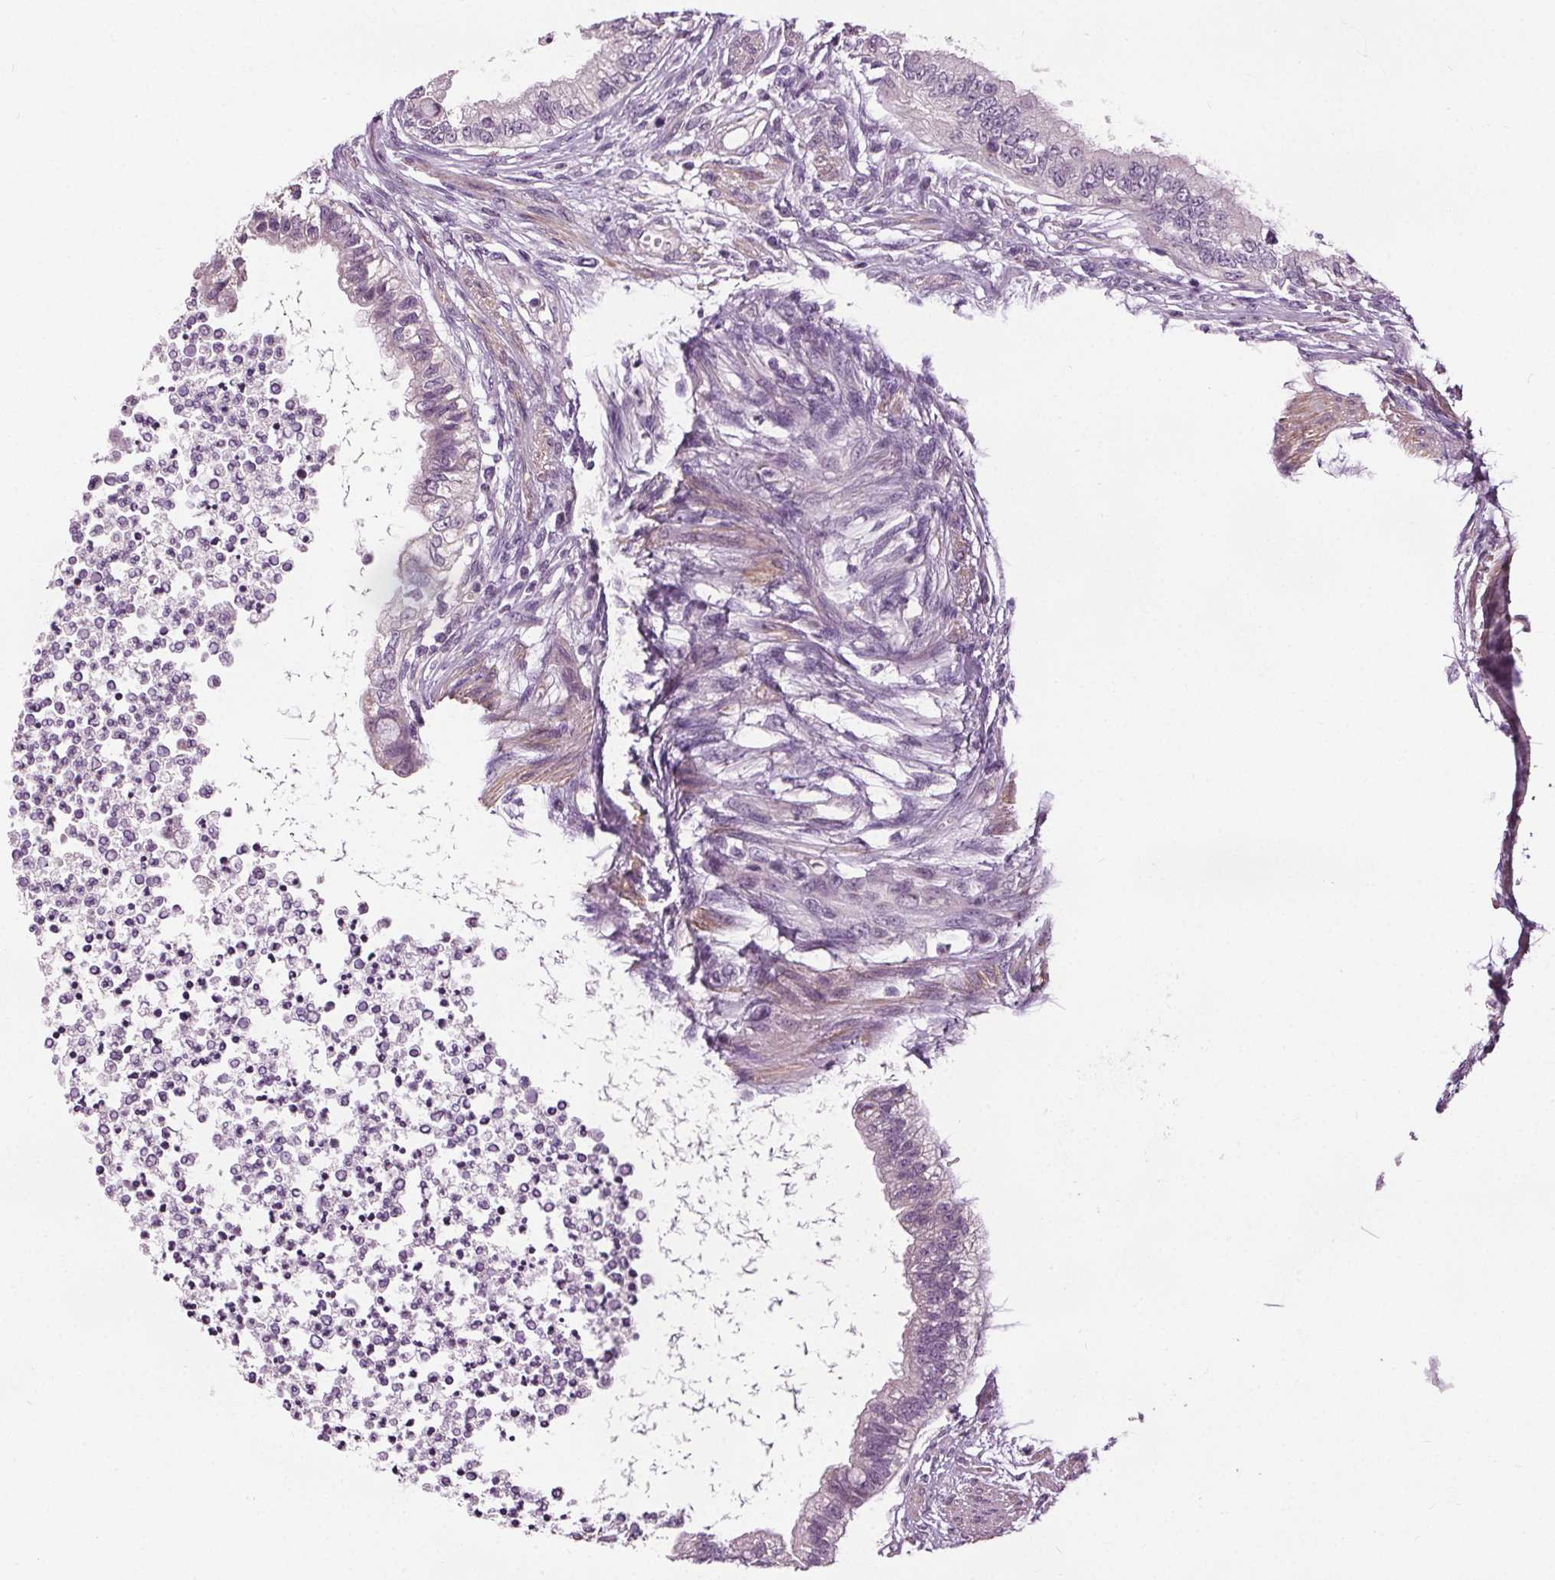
{"staining": {"intensity": "negative", "quantity": "none", "location": "none"}, "tissue": "testis cancer", "cell_type": "Tumor cells", "image_type": "cancer", "snomed": [{"axis": "morphology", "description": "Carcinoma, Embryonal, NOS"}, {"axis": "topography", "description": "Testis"}], "caption": "A histopathology image of human embryonal carcinoma (testis) is negative for staining in tumor cells. (DAB (3,3'-diaminobenzidine) IHC with hematoxylin counter stain).", "gene": "RASA1", "patient": {"sex": "male", "age": 26}}